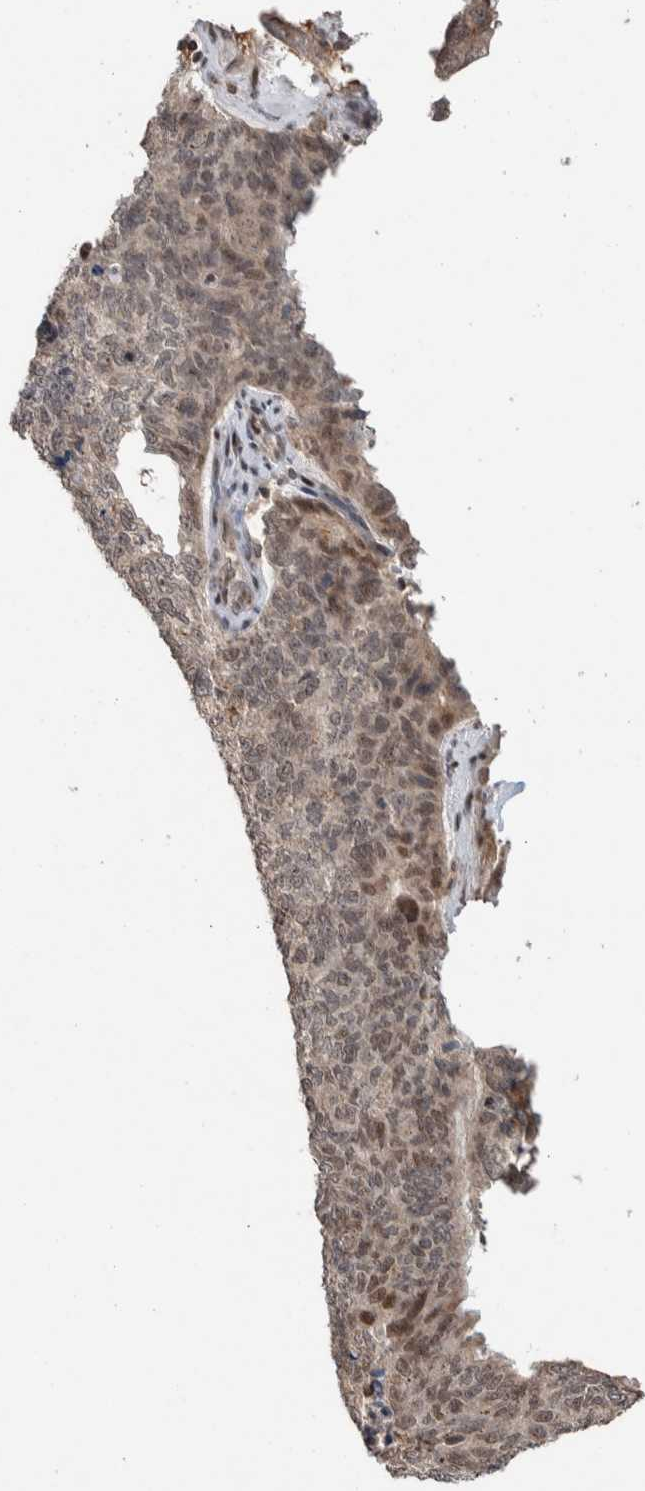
{"staining": {"intensity": "weak", "quantity": "<25%", "location": "nuclear"}, "tissue": "cervical cancer", "cell_type": "Tumor cells", "image_type": "cancer", "snomed": [{"axis": "morphology", "description": "Squamous cell carcinoma, NOS"}, {"axis": "topography", "description": "Cervix"}], "caption": "This is an immunohistochemistry (IHC) image of cervical squamous cell carcinoma. There is no expression in tumor cells.", "gene": "ZNF521", "patient": {"sex": "female", "age": 63}}